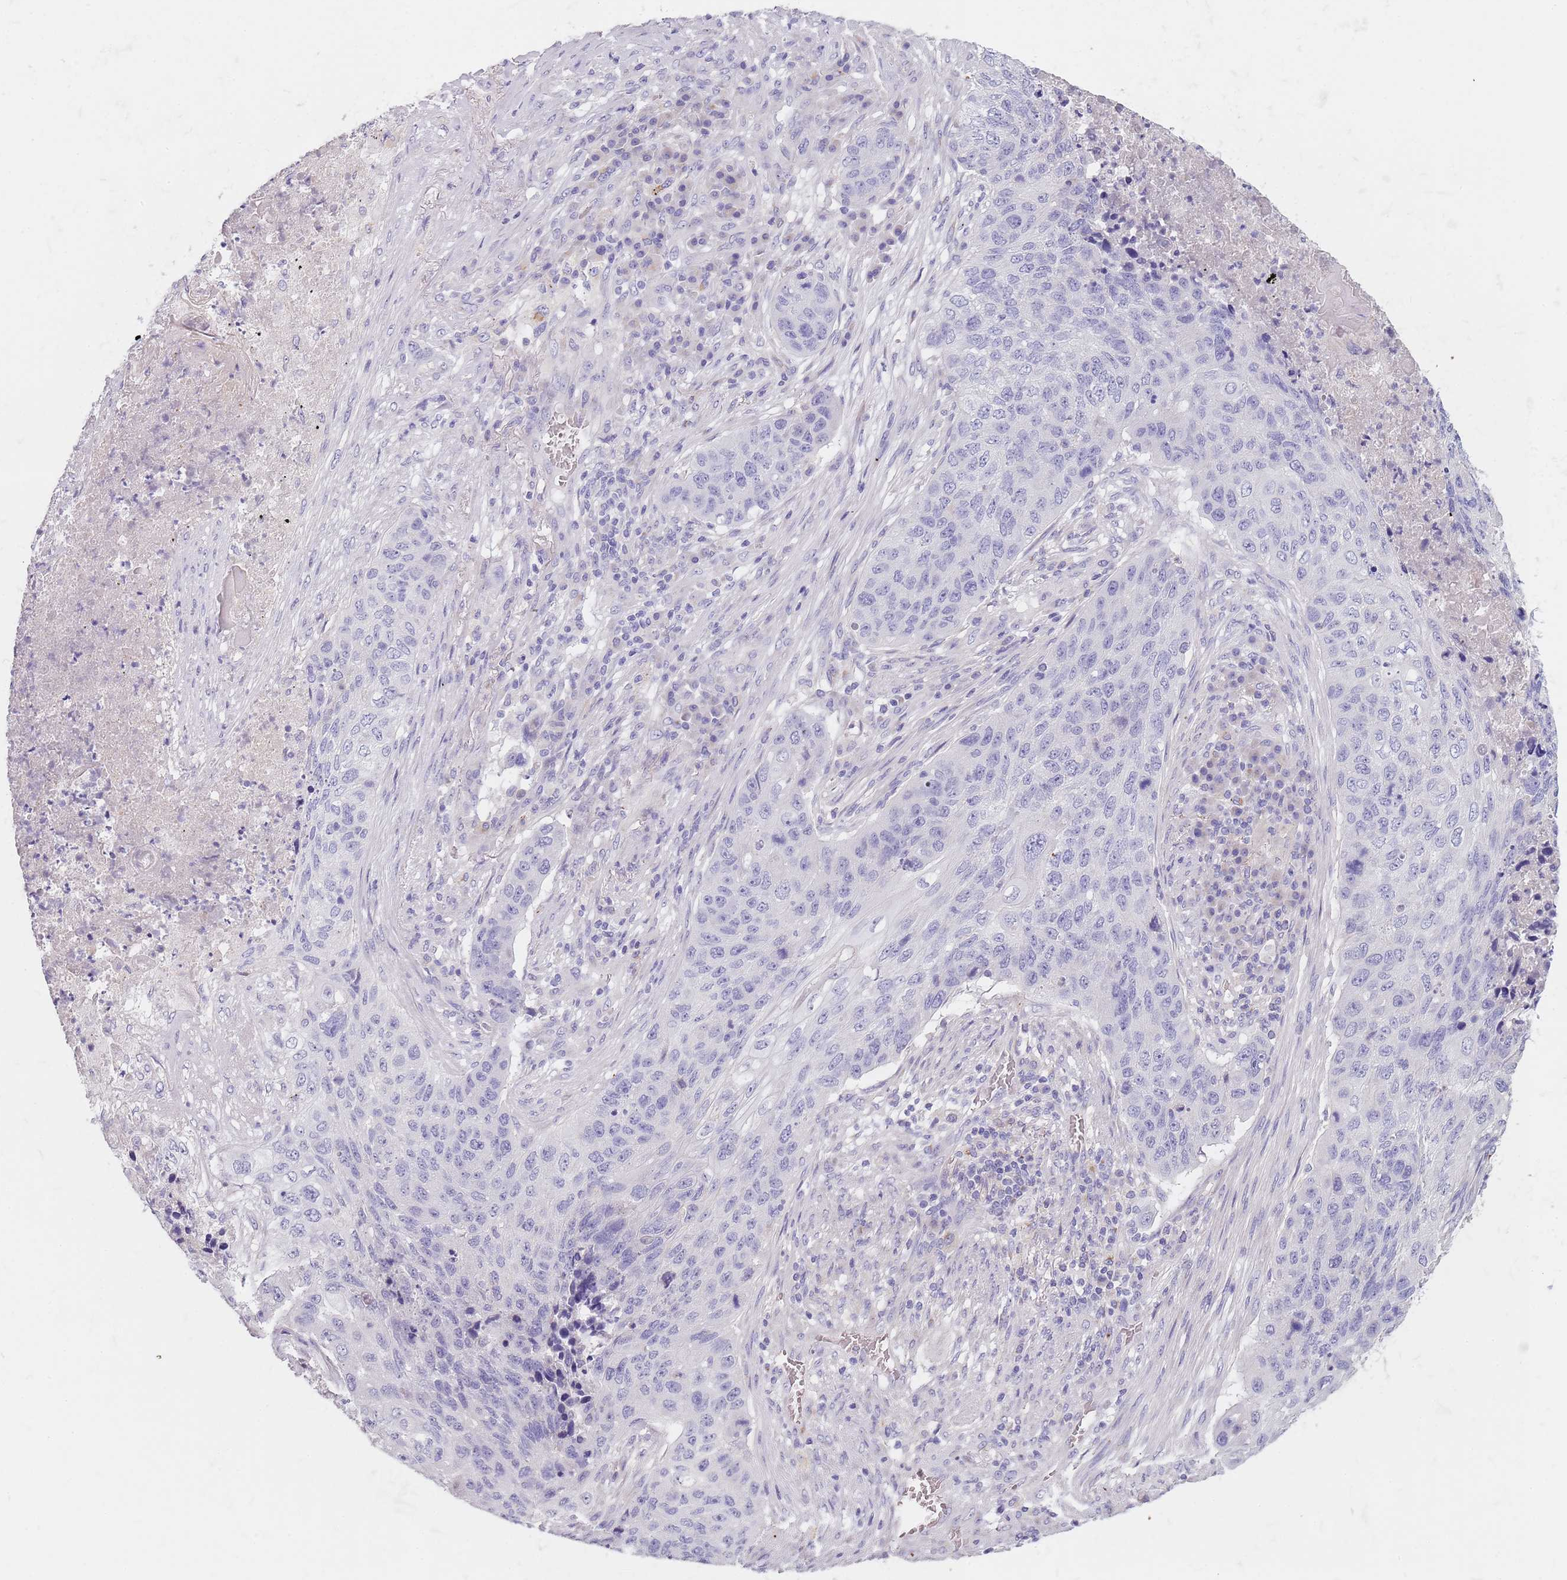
{"staining": {"intensity": "negative", "quantity": "none", "location": "none"}, "tissue": "lung cancer", "cell_type": "Tumor cells", "image_type": "cancer", "snomed": [{"axis": "morphology", "description": "Squamous cell carcinoma, NOS"}, {"axis": "topography", "description": "Lung"}], "caption": "High magnification brightfield microscopy of lung squamous cell carcinoma stained with DAB (brown) and counterstained with hematoxylin (blue): tumor cells show no significant positivity. (Stains: DAB immunohistochemistry with hematoxylin counter stain, Microscopy: brightfield microscopy at high magnification).", "gene": "MAN1C1", "patient": {"sex": "female", "age": 63}}